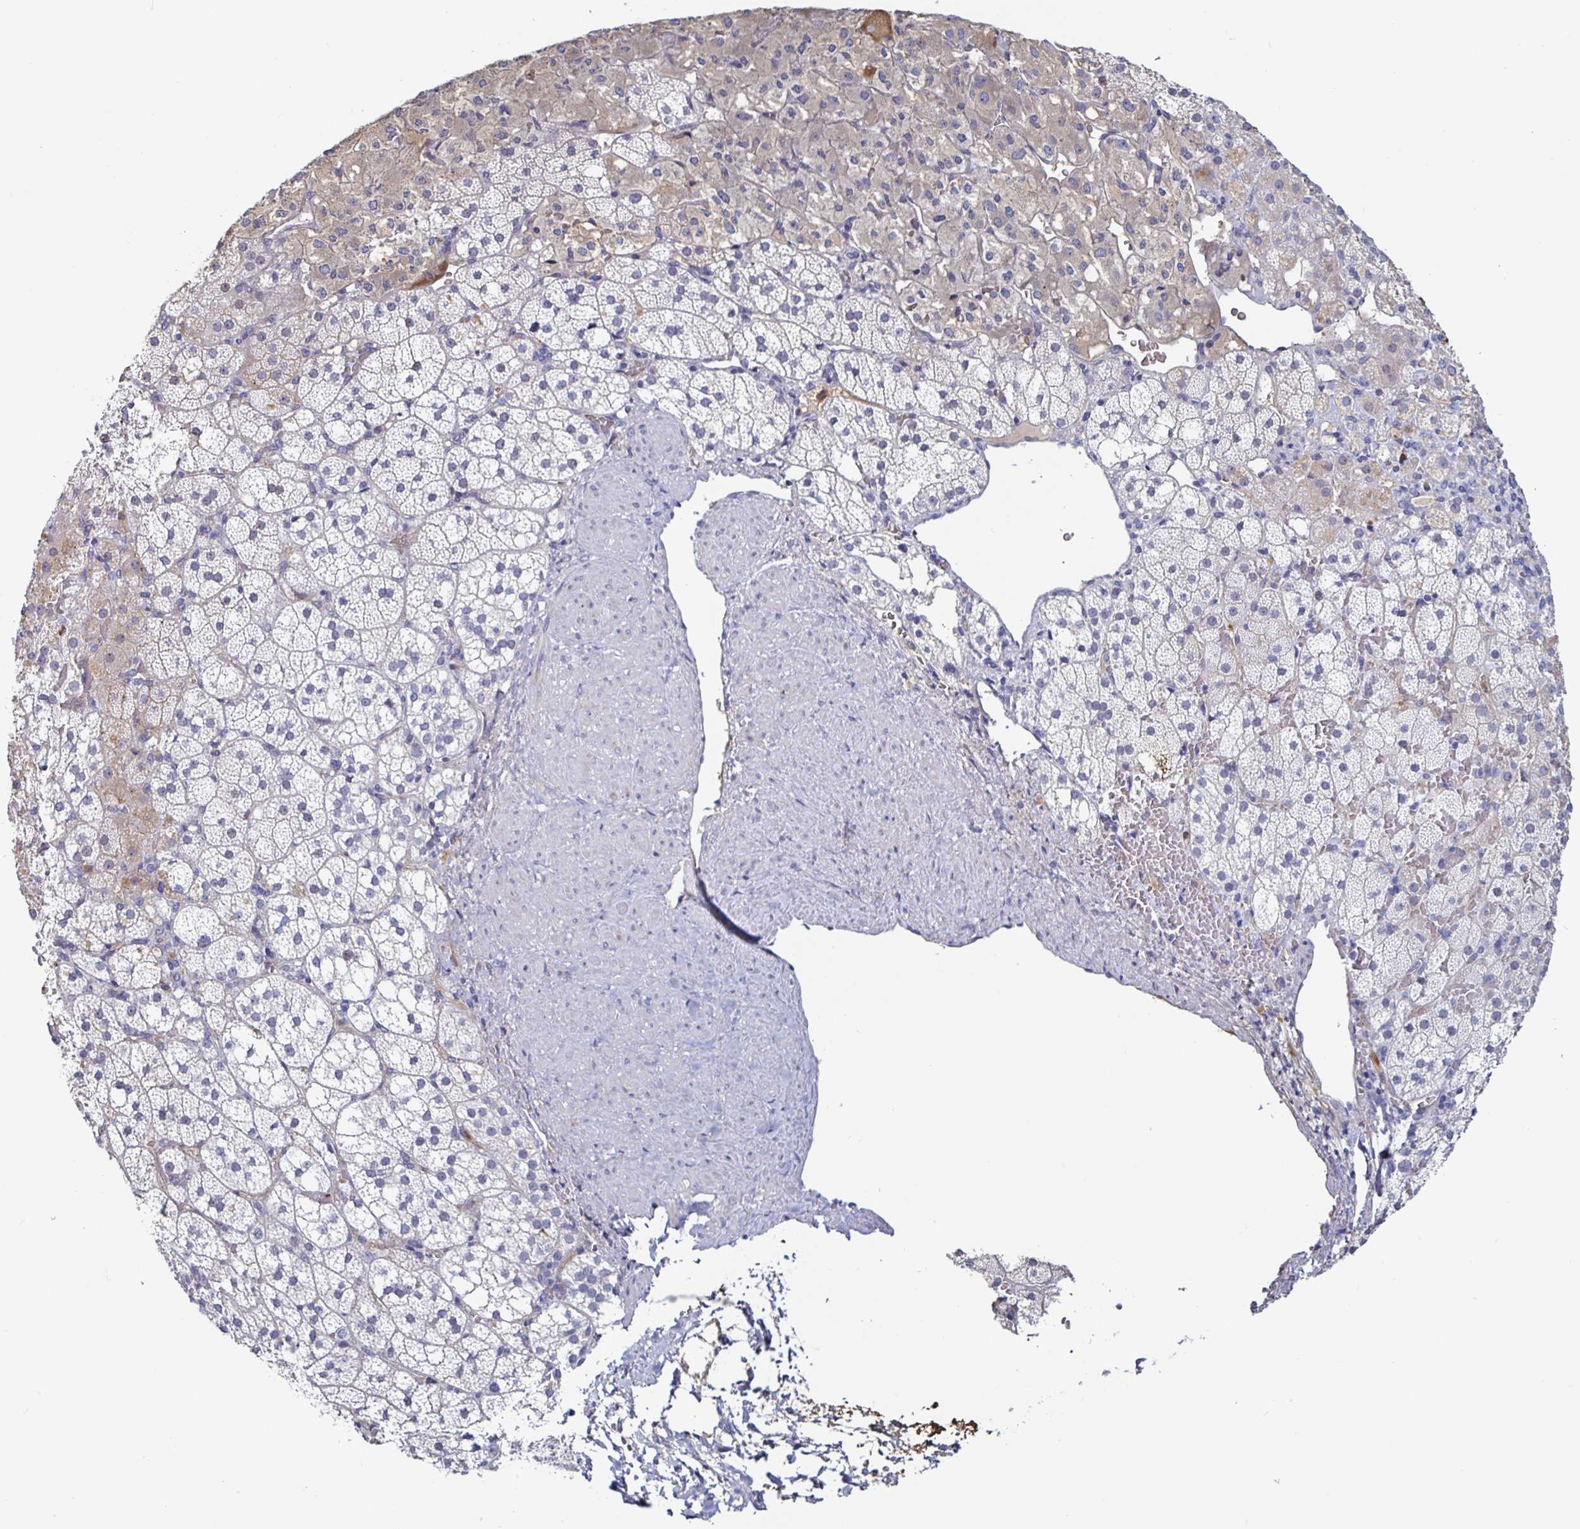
{"staining": {"intensity": "weak", "quantity": "<25%", "location": "cytoplasmic/membranous"}, "tissue": "adrenal gland", "cell_type": "Glandular cells", "image_type": "normal", "snomed": [{"axis": "morphology", "description": "Normal tissue, NOS"}, {"axis": "topography", "description": "Adrenal gland"}], "caption": "High power microscopy micrograph of an IHC histopathology image of normal adrenal gland, revealing no significant positivity in glandular cells. Nuclei are stained in blue.", "gene": "ACSBG2", "patient": {"sex": "male", "age": 53}}